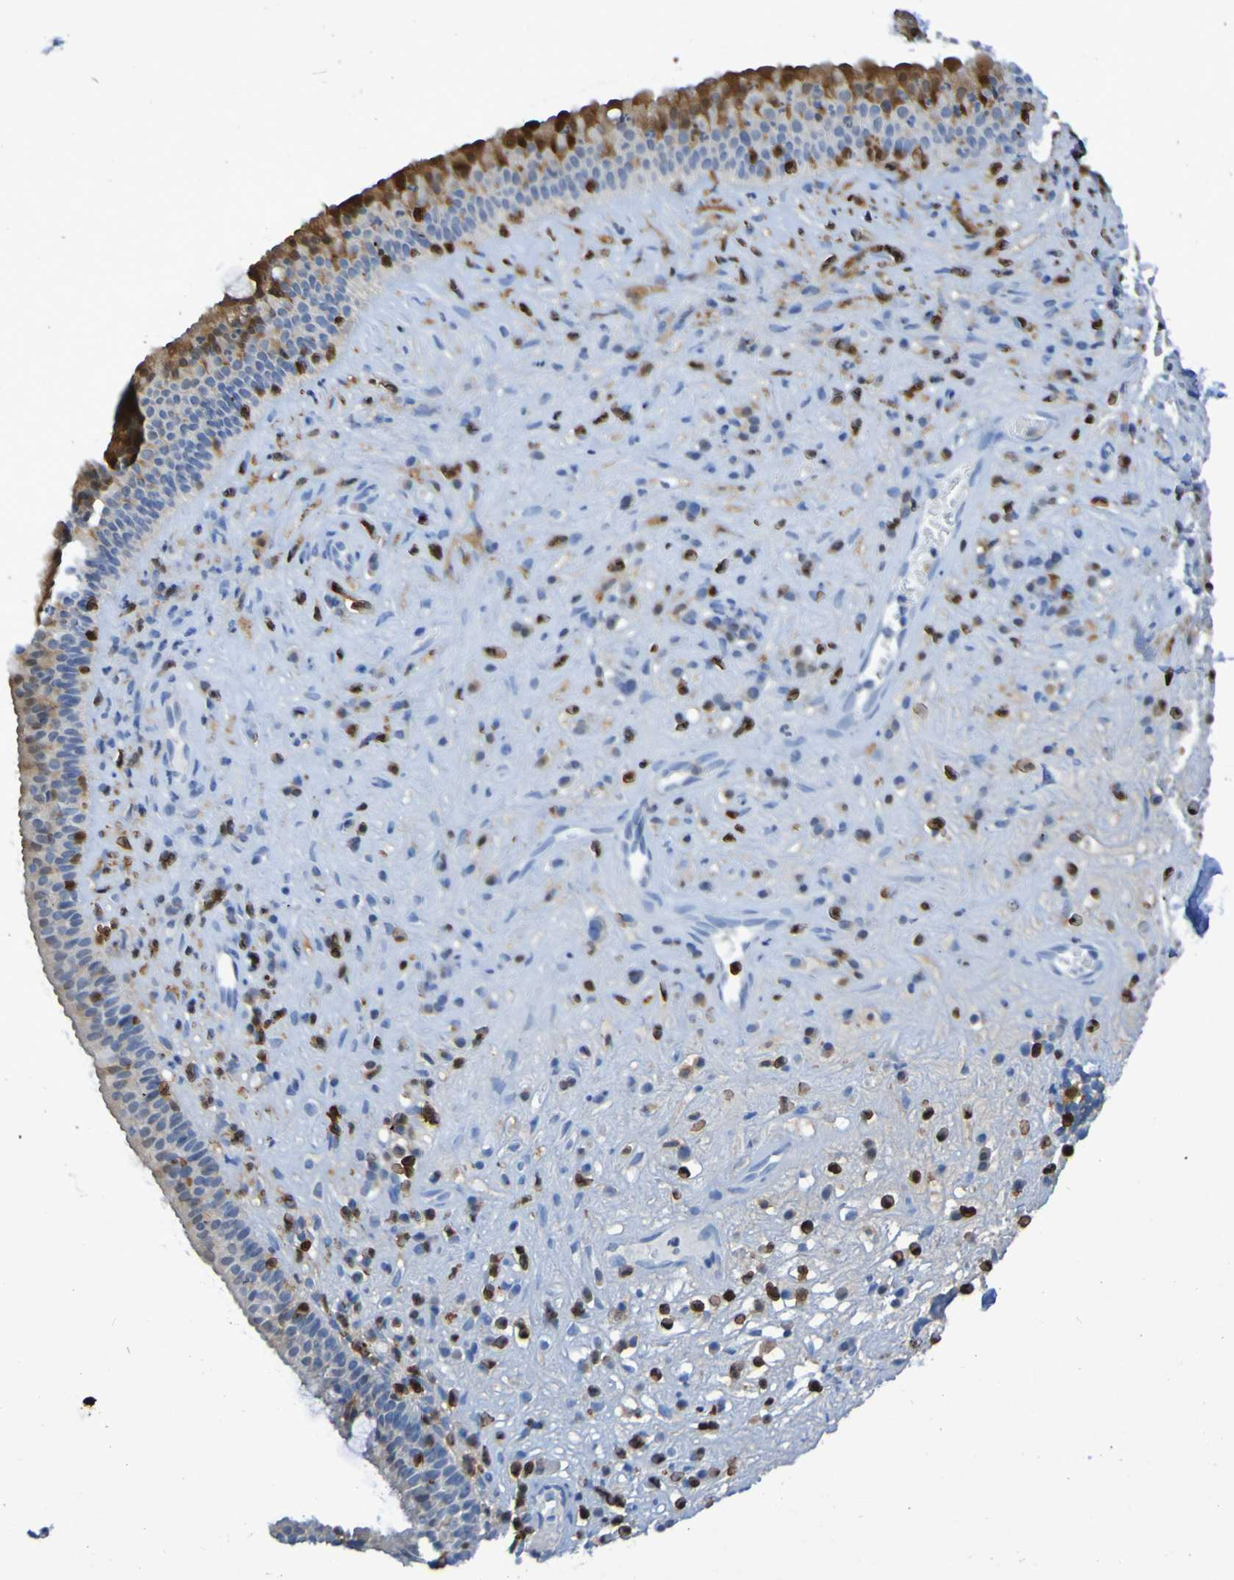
{"staining": {"intensity": "moderate", "quantity": ">75%", "location": "cytoplasmic/membranous"}, "tissue": "nasopharynx", "cell_type": "Respiratory epithelial cells", "image_type": "normal", "snomed": [{"axis": "morphology", "description": "Normal tissue, NOS"}, {"axis": "topography", "description": "Nasopharynx"}], "caption": "Normal nasopharynx exhibits moderate cytoplasmic/membranous positivity in about >75% of respiratory epithelial cells, visualized by immunohistochemistry. (DAB (3,3'-diaminobenzidine) = brown stain, brightfield microscopy at high magnification).", "gene": "MPPE1", "patient": {"sex": "female", "age": 51}}